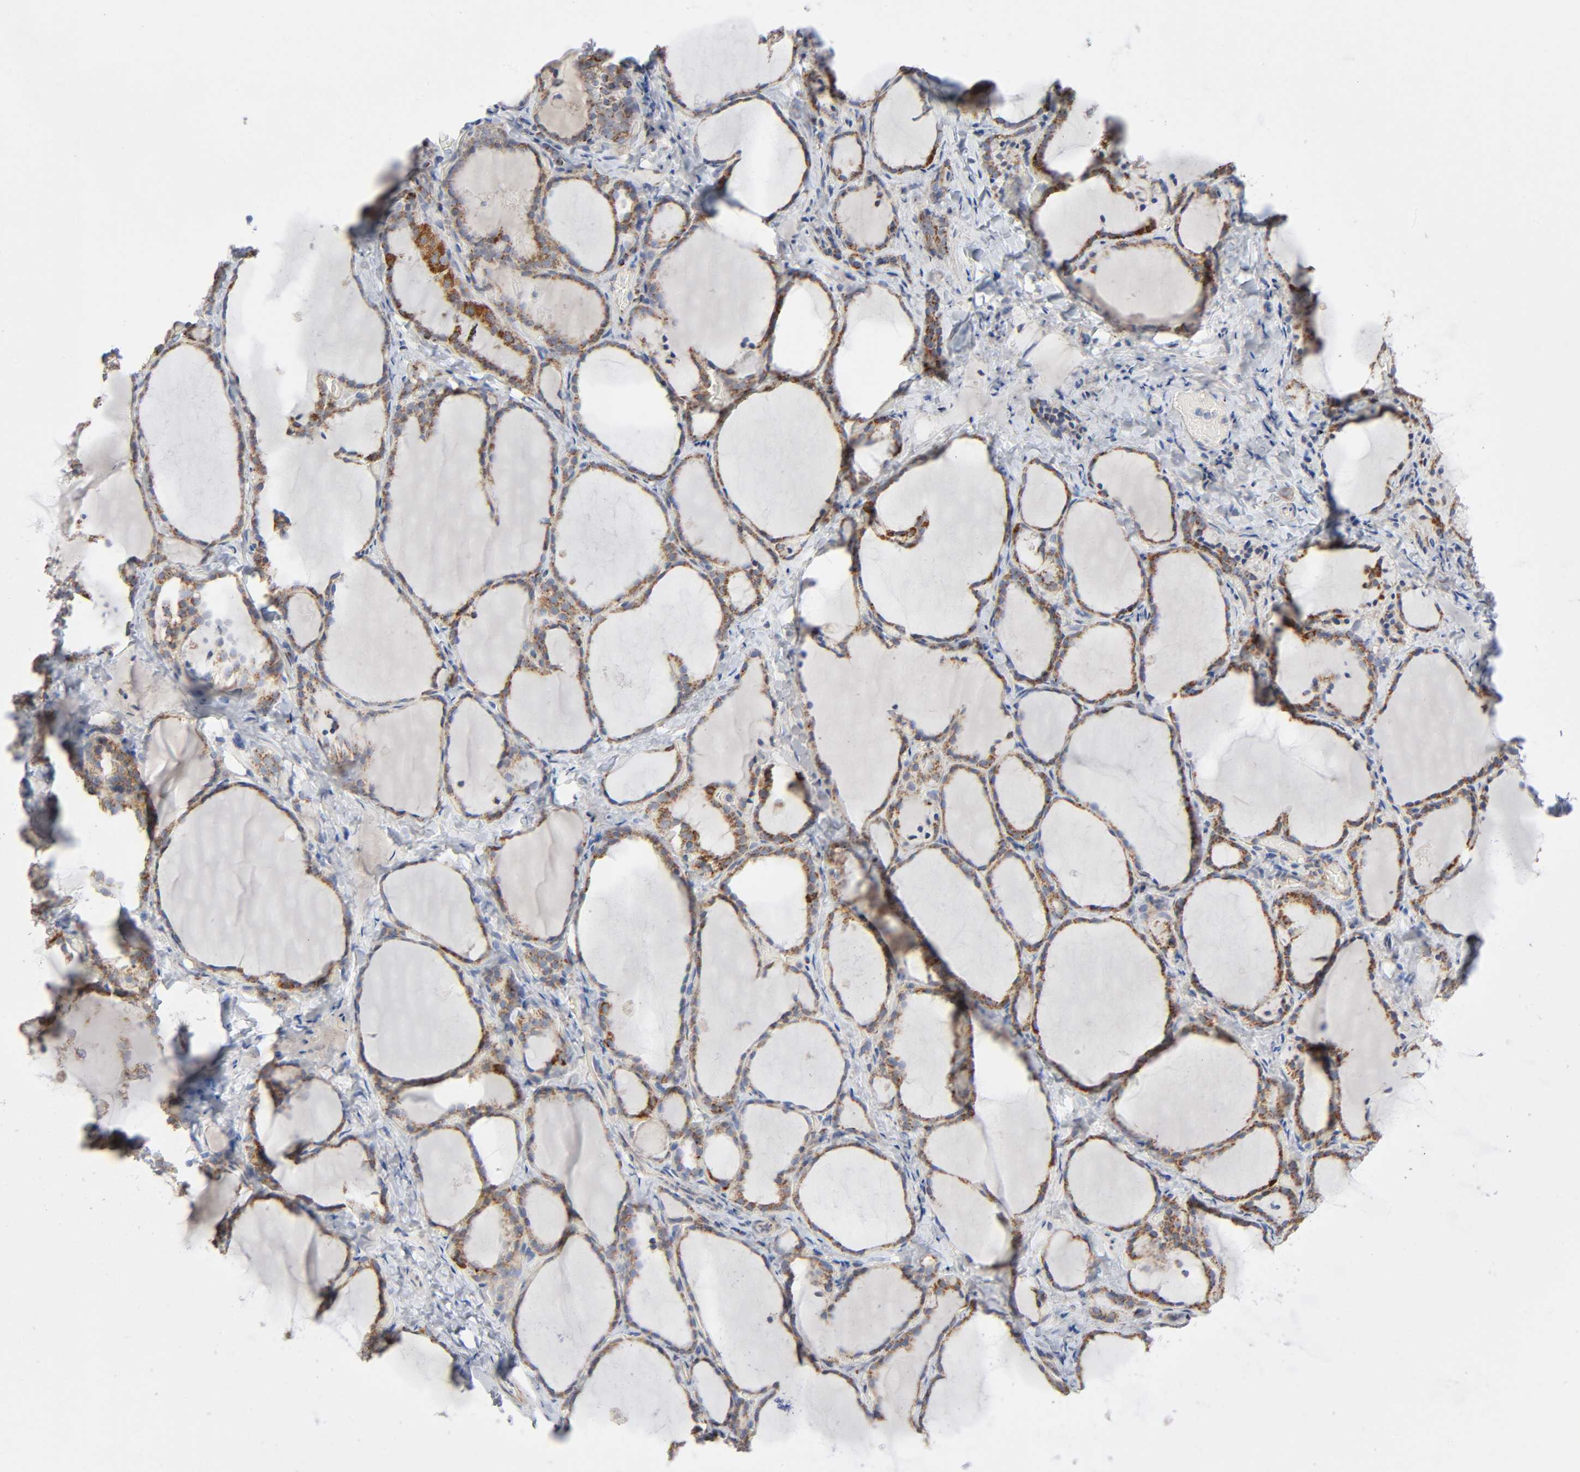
{"staining": {"intensity": "moderate", "quantity": ">75%", "location": "cytoplasmic/membranous"}, "tissue": "thyroid gland", "cell_type": "Glandular cells", "image_type": "normal", "snomed": [{"axis": "morphology", "description": "Normal tissue, NOS"}, {"axis": "morphology", "description": "Papillary adenocarcinoma, NOS"}, {"axis": "topography", "description": "Thyroid gland"}], "caption": "This is an image of IHC staining of normal thyroid gland, which shows moderate positivity in the cytoplasmic/membranous of glandular cells.", "gene": "SYT16", "patient": {"sex": "female", "age": 30}}